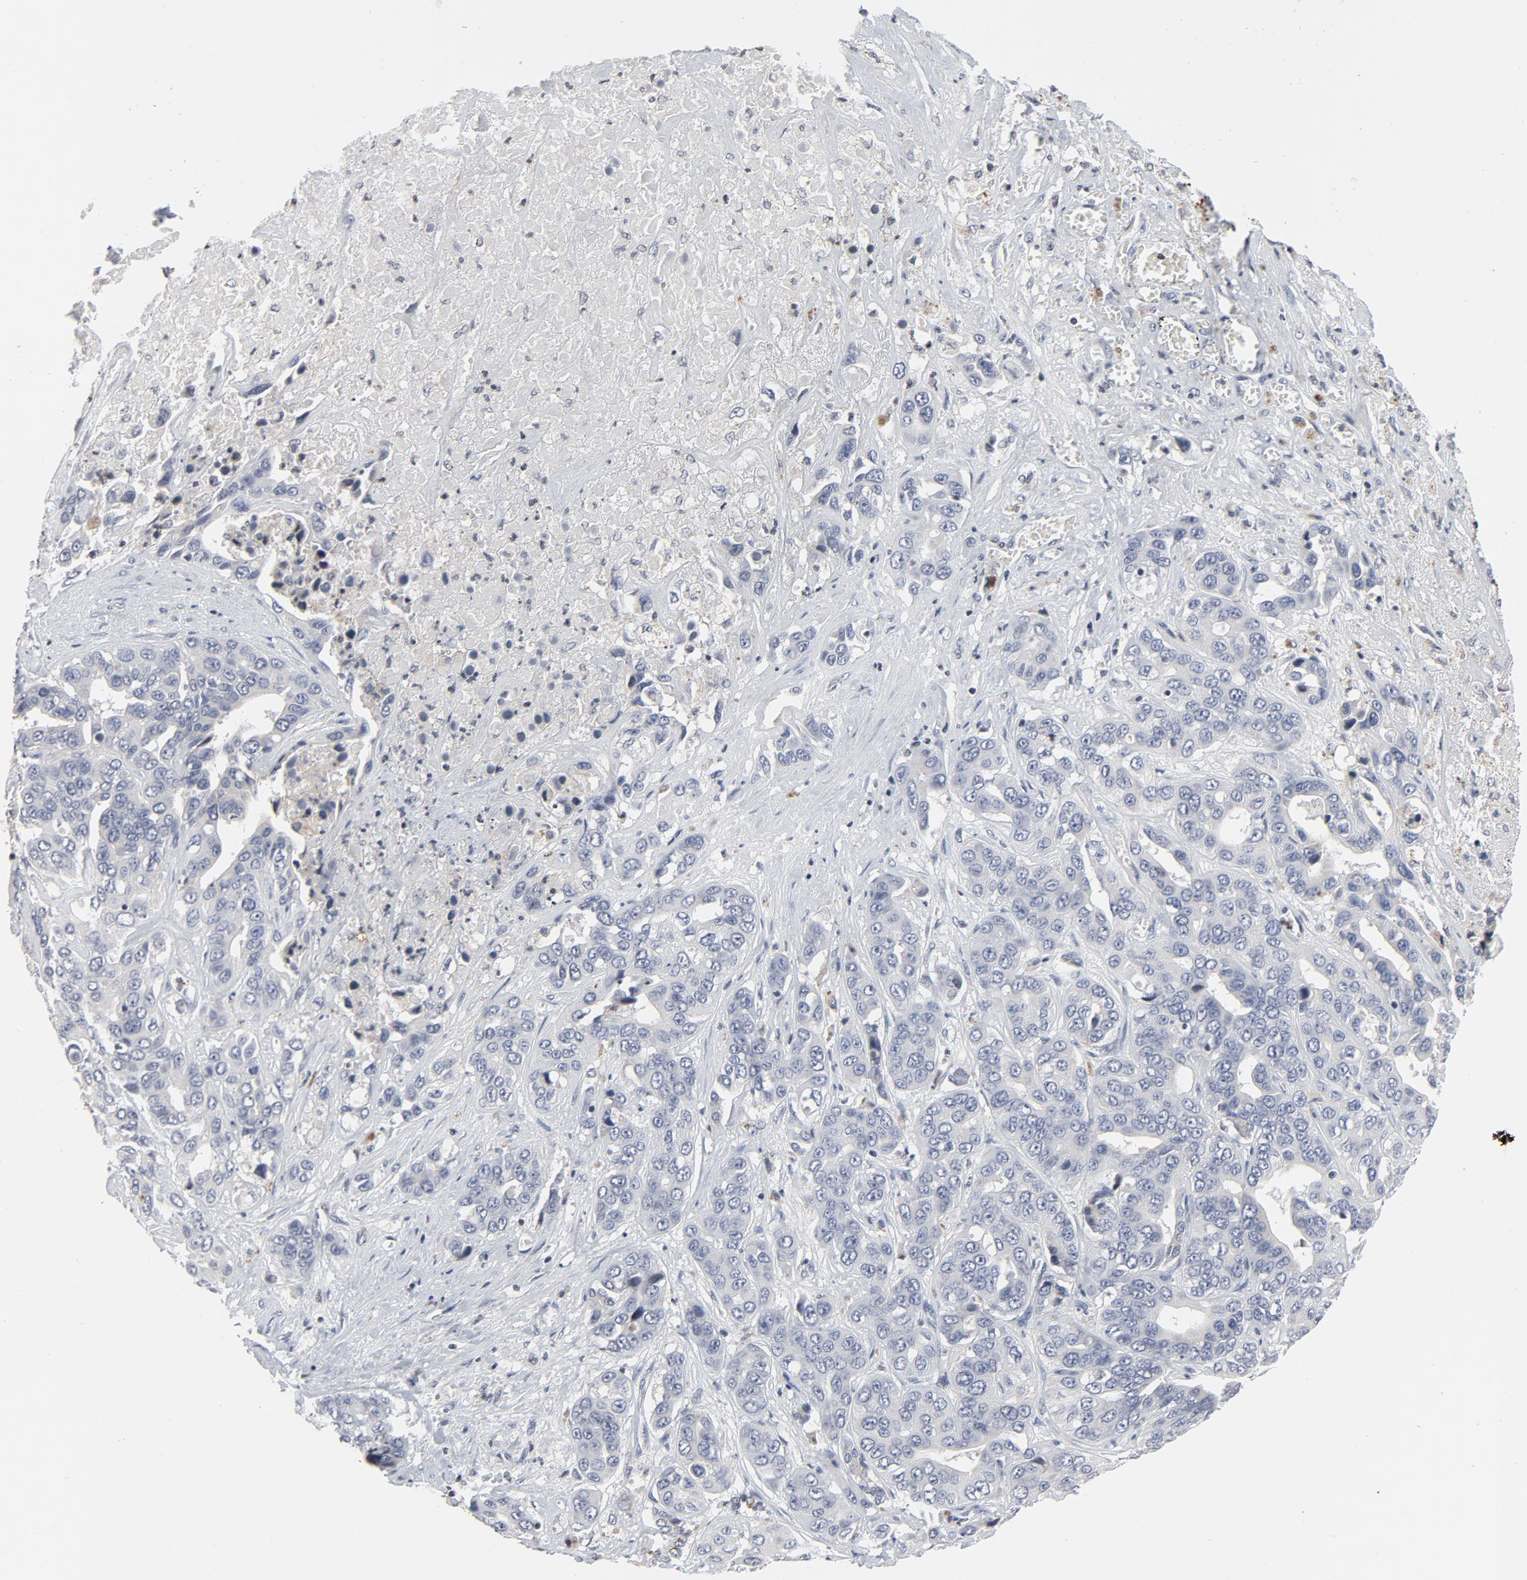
{"staining": {"intensity": "negative", "quantity": "none", "location": "none"}, "tissue": "liver cancer", "cell_type": "Tumor cells", "image_type": "cancer", "snomed": [{"axis": "morphology", "description": "Cholangiocarcinoma"}, {"axis": "topography", "description": "Liver"}], "caption": "A high-resolution photomicrograph shows immunohistochemistry (IHC) staining of liver cancer, which shows no significant expression in tumor cells.", "gene": "TCL1A", "patient": {"sex": "female", "age": 52}}